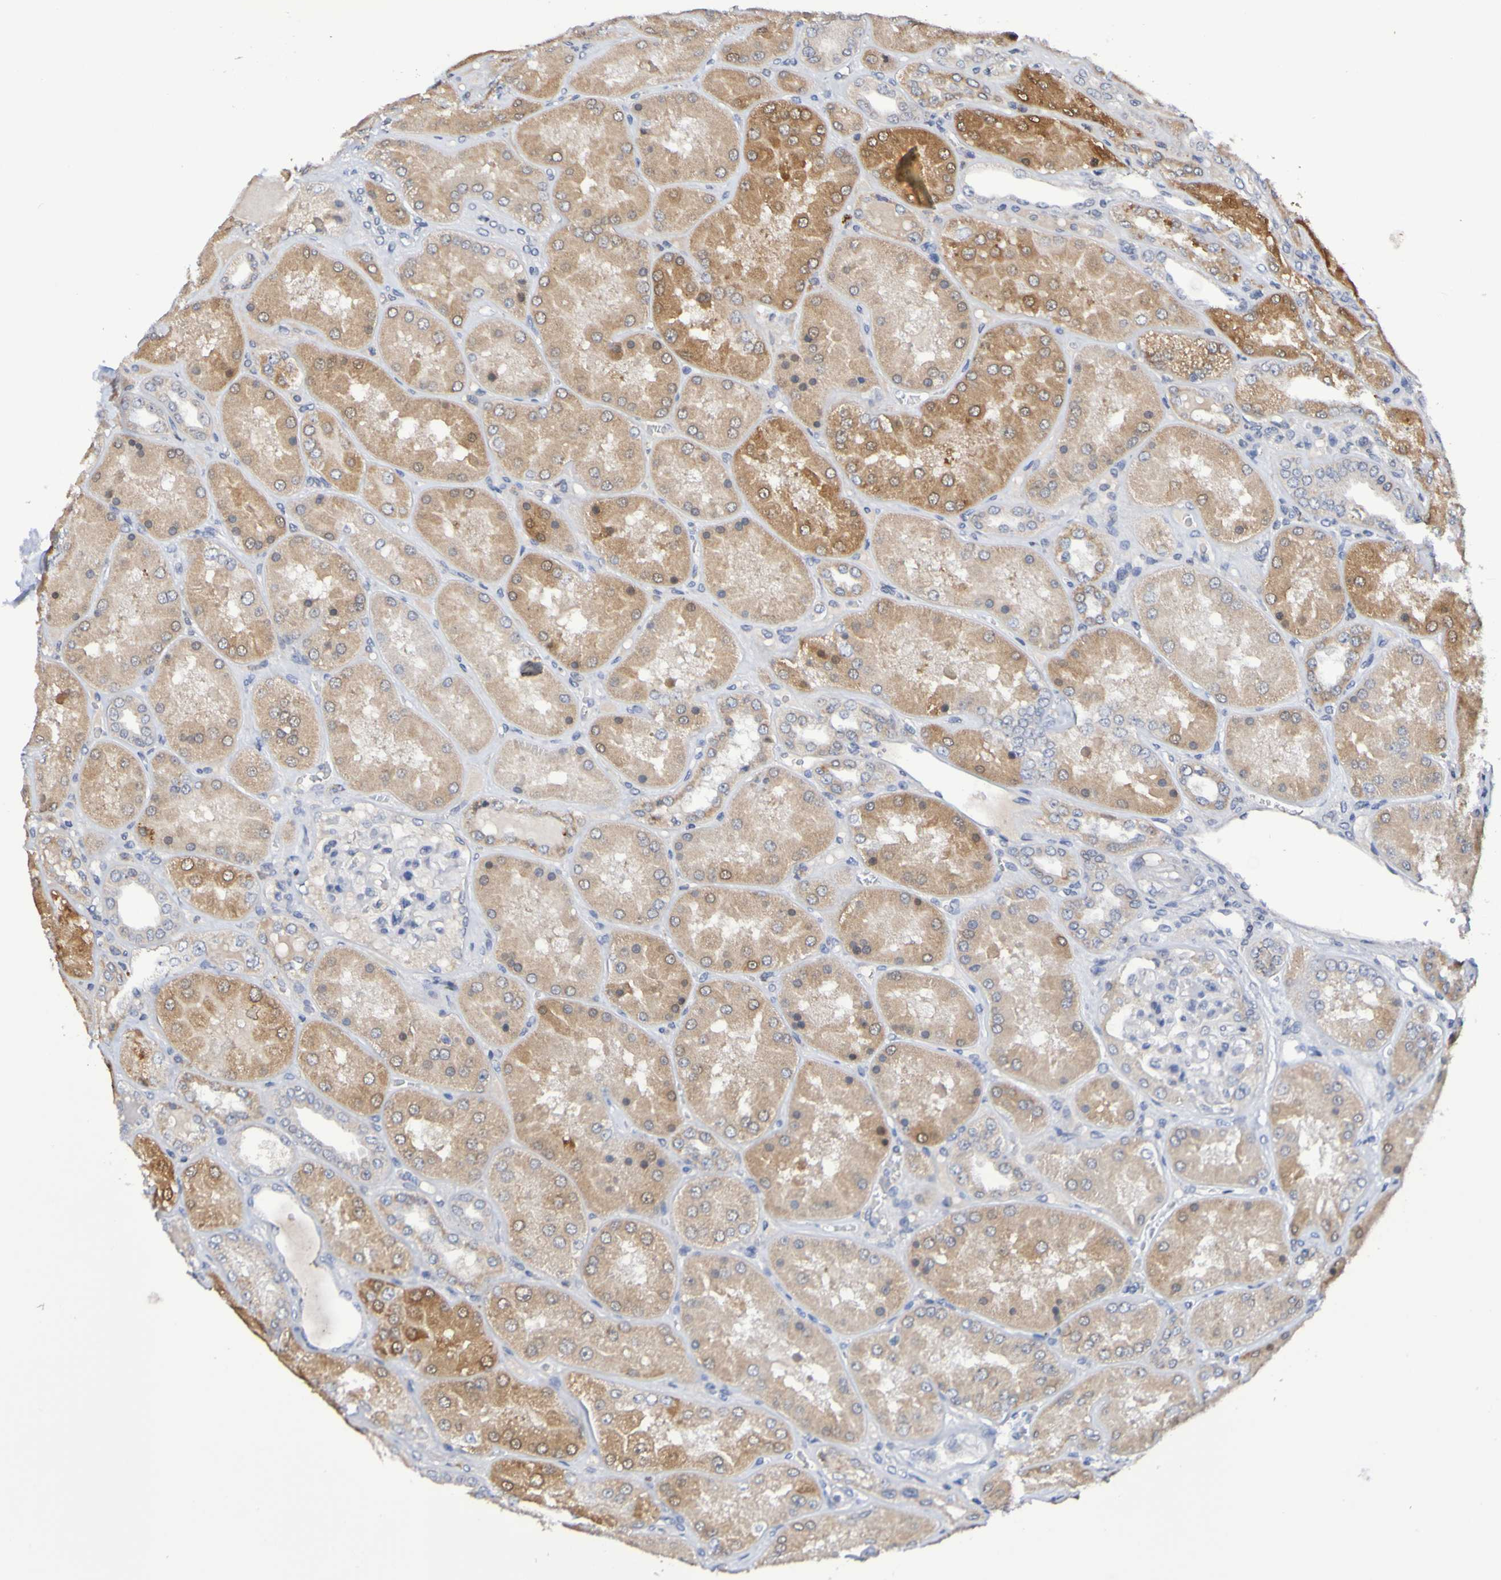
{"staining": {"intensity": "negative", "quantity": "none", "location": "none"}, "tissue": "kidney", "cell_type": "Cells in glomeruli", "image_type": "normal", "snomed": [{"axis": "morphology", "description": "Normal tissue, NOS"}, {"axis": "topography", "description": "Kidney"}], "caption": "Protein analysis of unremarkable kidney displays no significant positivity in cells in glomeruli. Nuclei are stained in blue.", "gene": "PTP4A2", "patient": {"sex": "female", "age": 56}}